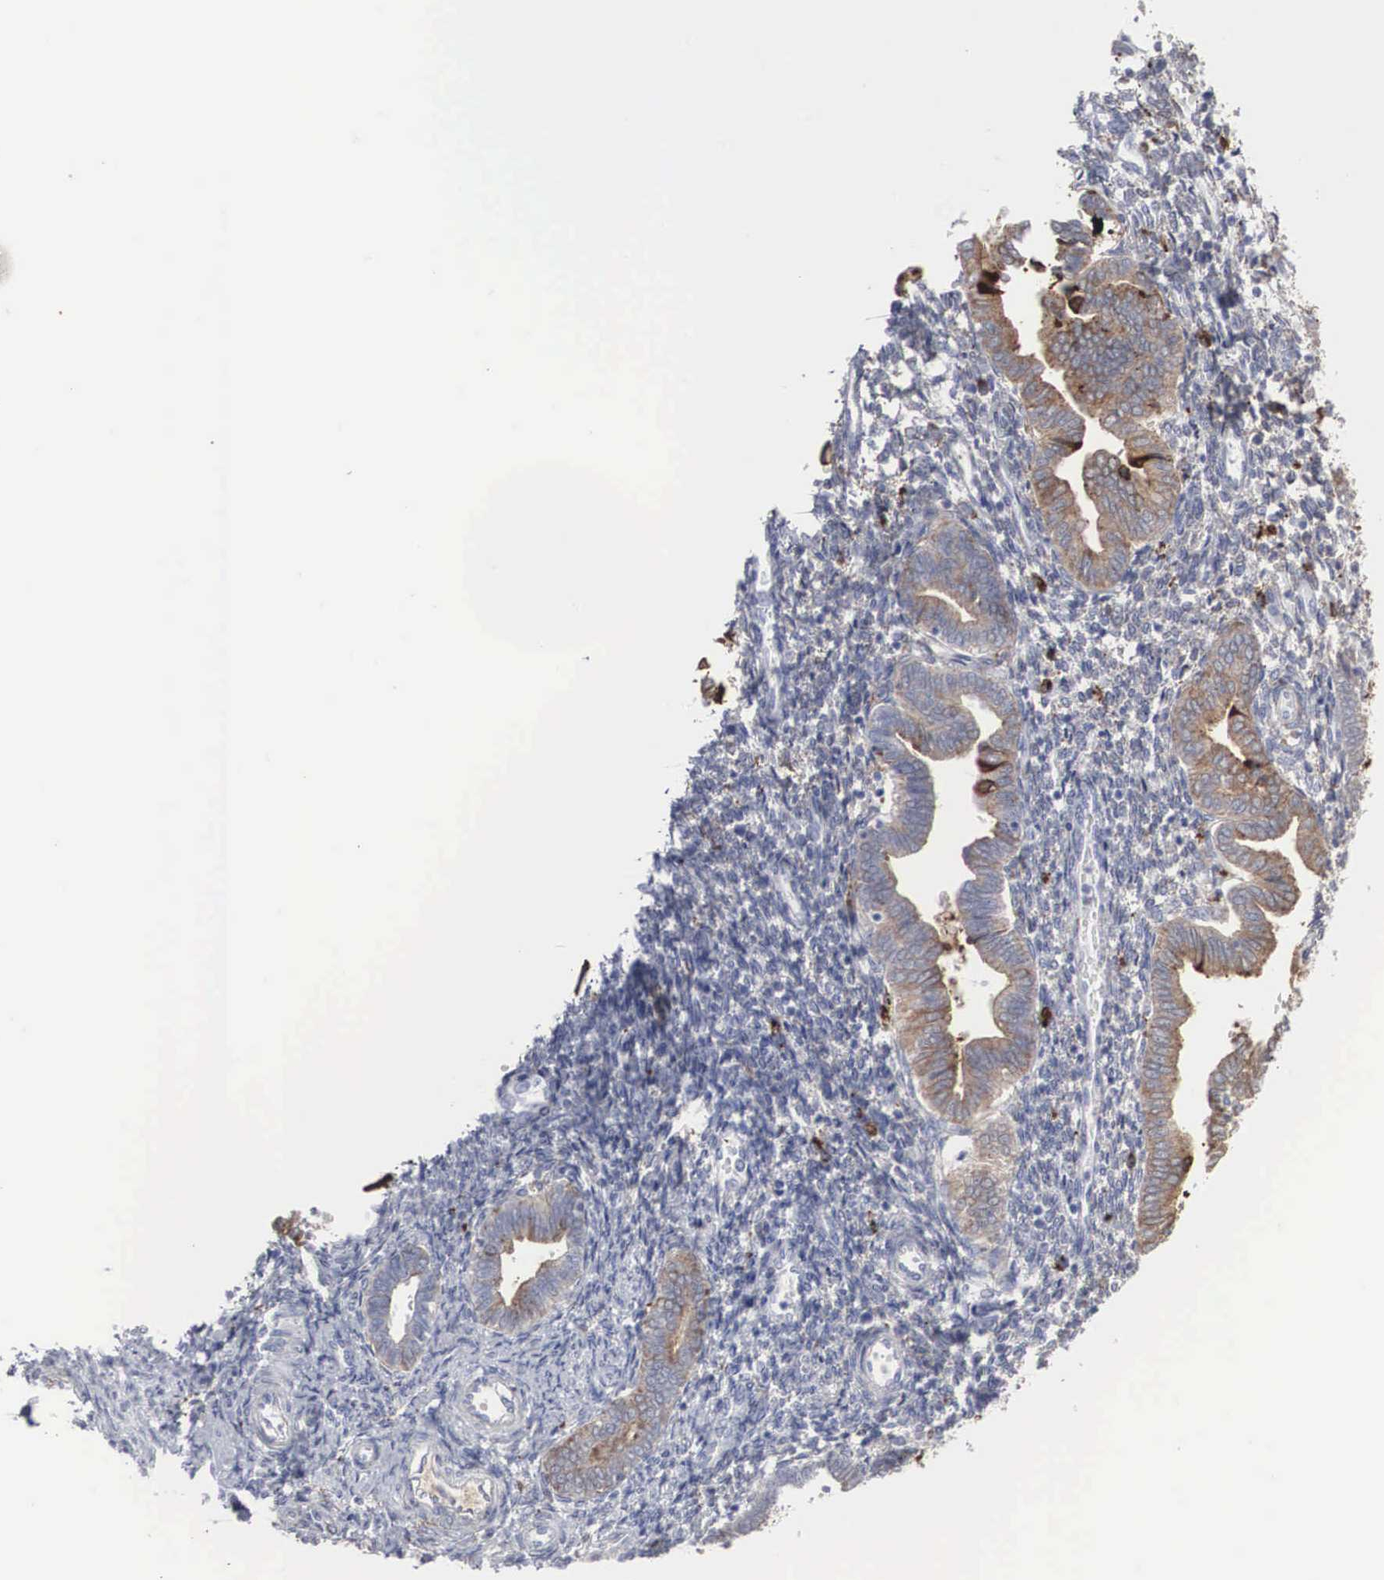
{"staining": {"intensity": "moderate", "quantity": "25%-75%", "location": "cytoplasmic/membranous"}, "tissue": "endometrium", "cell_type": "Cells in endometrial stroma", "image_type": "normal", "snomed": [{"axis": "morphology", "description": "Normal tissue, NOS"}, {"axis": "topography", "description": "Endometrium"}], "caption": "IHC micrograph of unremarkable endometrium: human endometrium stained using IHC reveals medium levels of moderate protein expression localized specifically in the cytoplasmic/membranous of cells in endometrial stroma, appearing as a cytoplasmic/membranous brown color.", "gene": "LGALS3BP", "patient": {"sex": "female", "age": 36}}